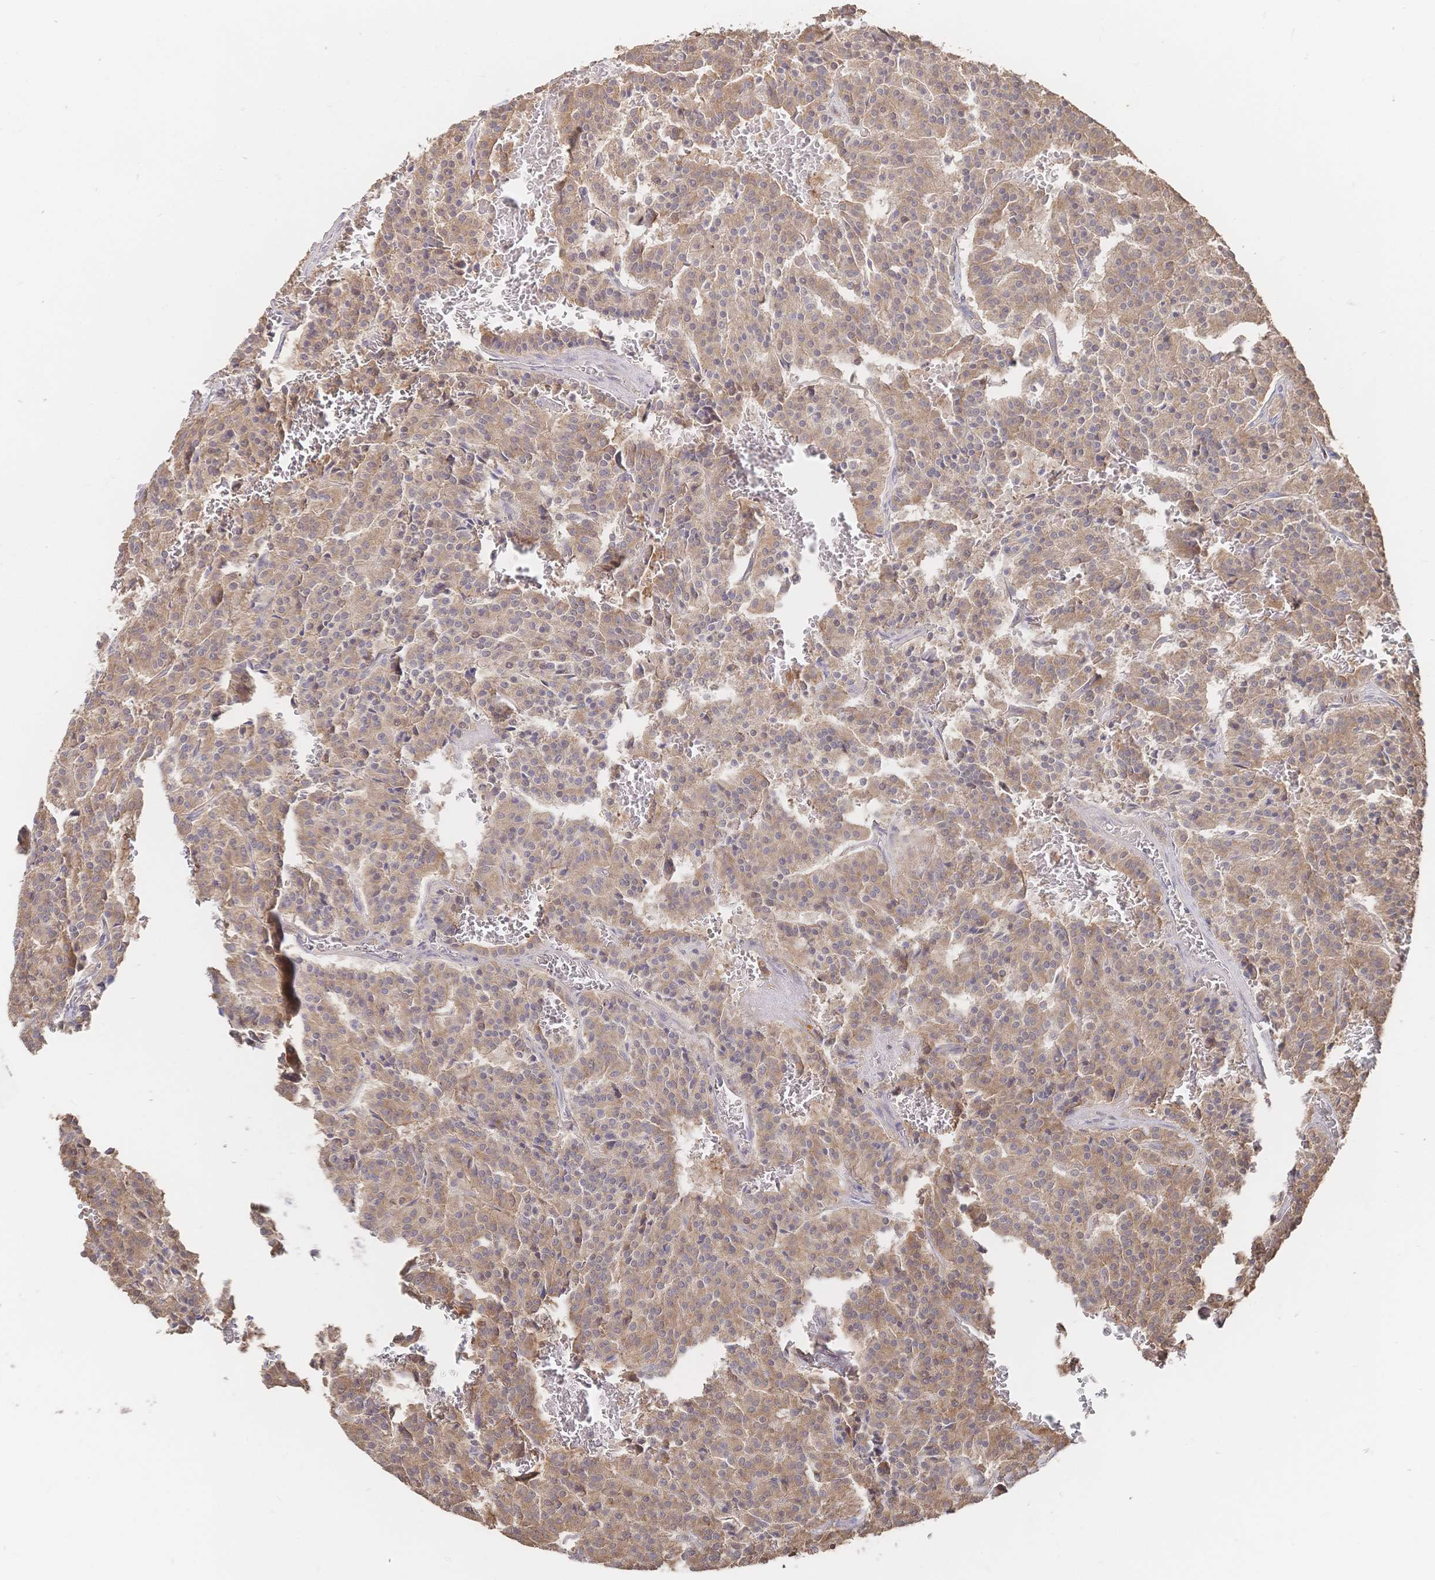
{"staining": {"intensity": "moderate", "quantity": ">75%", "location": "cytoplasmic/membranous"}, "tissue": "carcinoid", "cell_type": "Tumor cells", "image_type": "cancer", "snomed": [{"axis": "morphology", "description": "Carcinoid, malignant, NOS"}, {"axis": "topography", "description": "Lung"}], "caption": "Immunohistochemical staining of human carcinoid shows moderate cytoplasmic/membranous protein positivity in about >75% of tumor cells. (Brightfield microscopy of DAB IHC at high magnification).", "gene": "DNAJA4", "patient": {"sex": "male", "age": 70}}